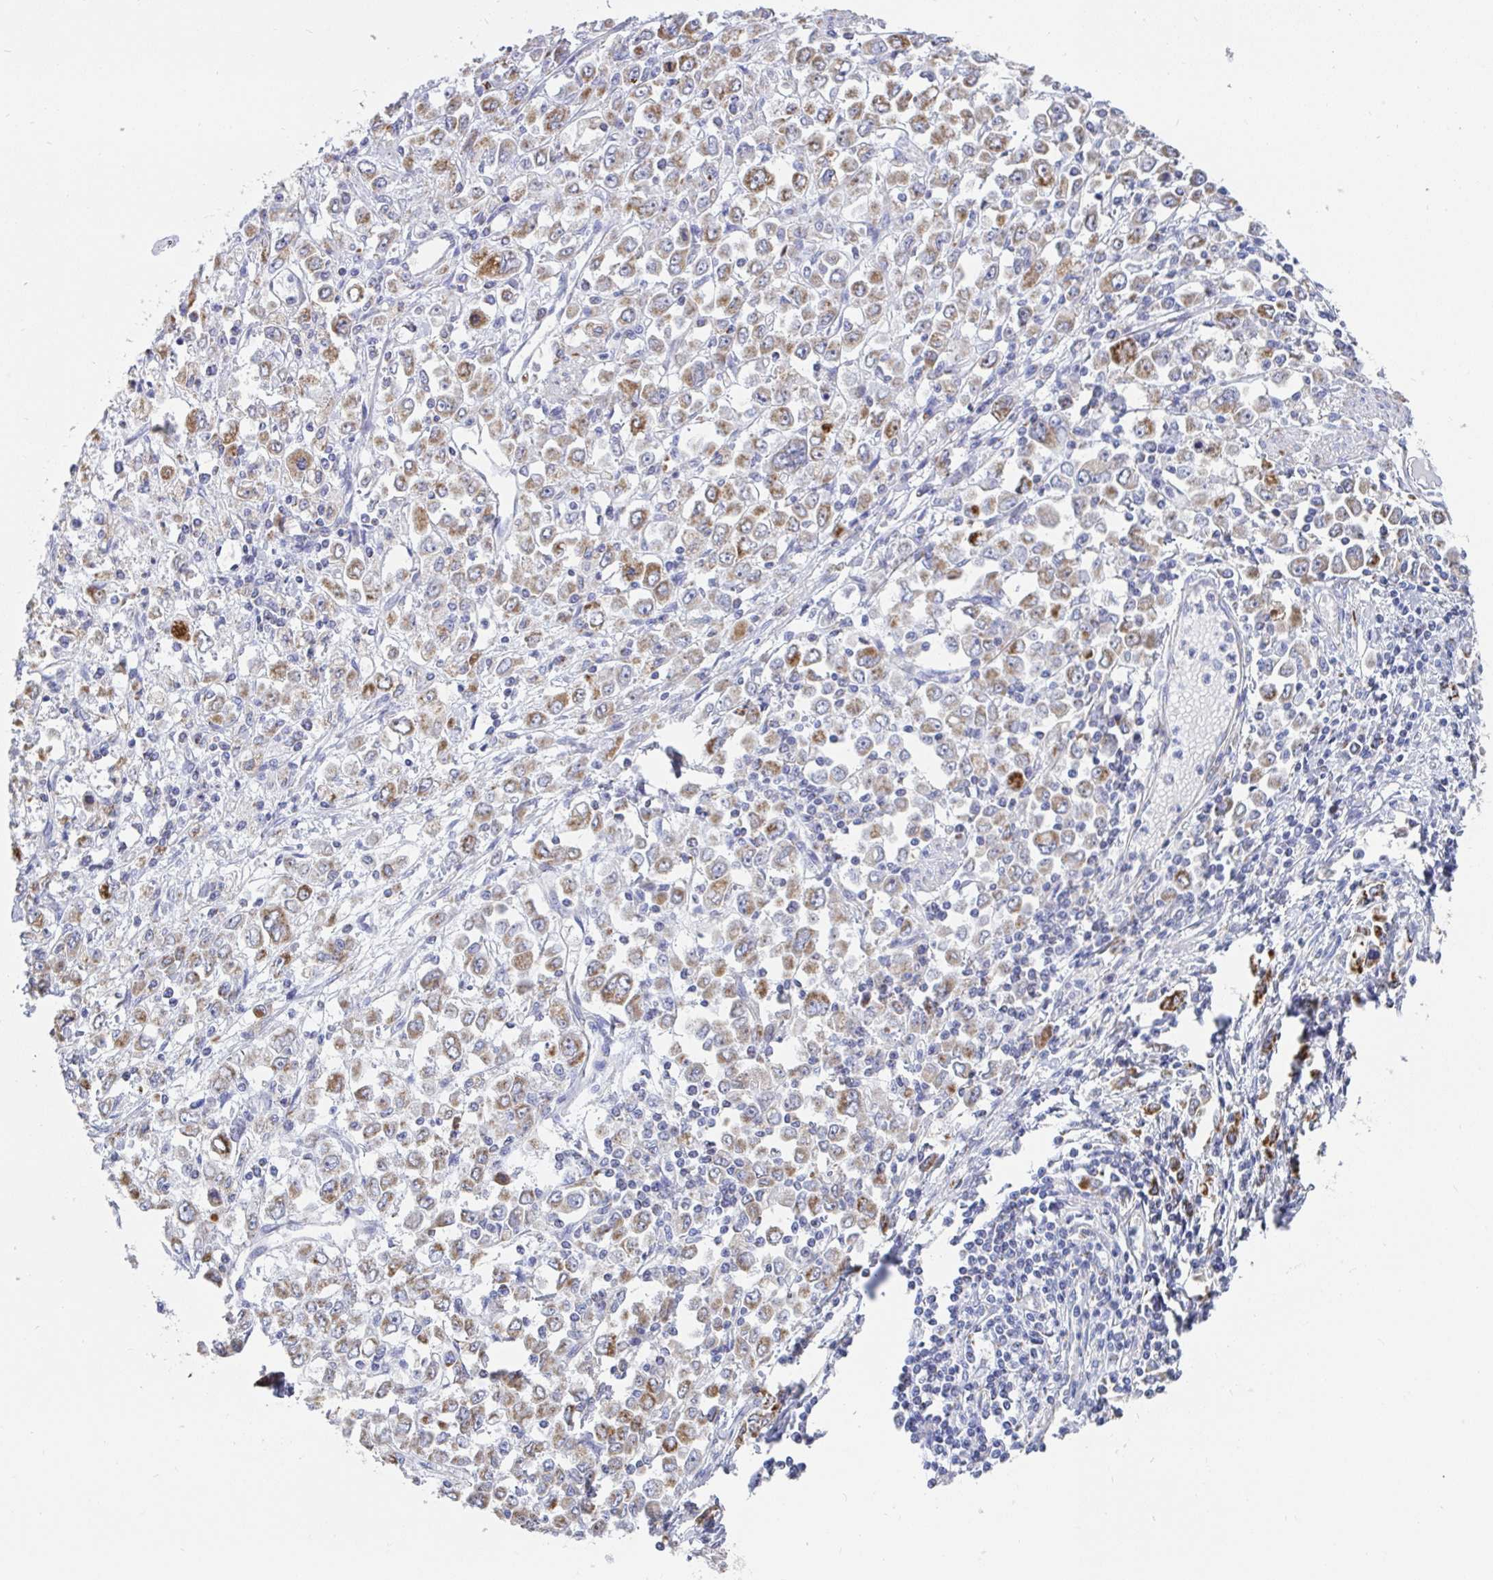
{"staining": {"intensity": "moderate", "quantity": ">75%", "location": "cytoplasmic/membranous"}, "tissue": "stomach cancer", "cell_type": "Tumor cells", "image_type": "cancer", "snomed": [{"axis": "morphology", "description": "Adenocarcinoma, NOS"}, {"axis": "topography", "description": "Stomach, upper"}], "caption": "Approximately >75% of tumor cells in stomach cancer (adenocarcinoma) display moderate cytoplasmic/membranous protein staining as visualized by brown immunohistochemical staining.", "gene": "AIFM1", "patient": {"sex": "male", "age": 70}}